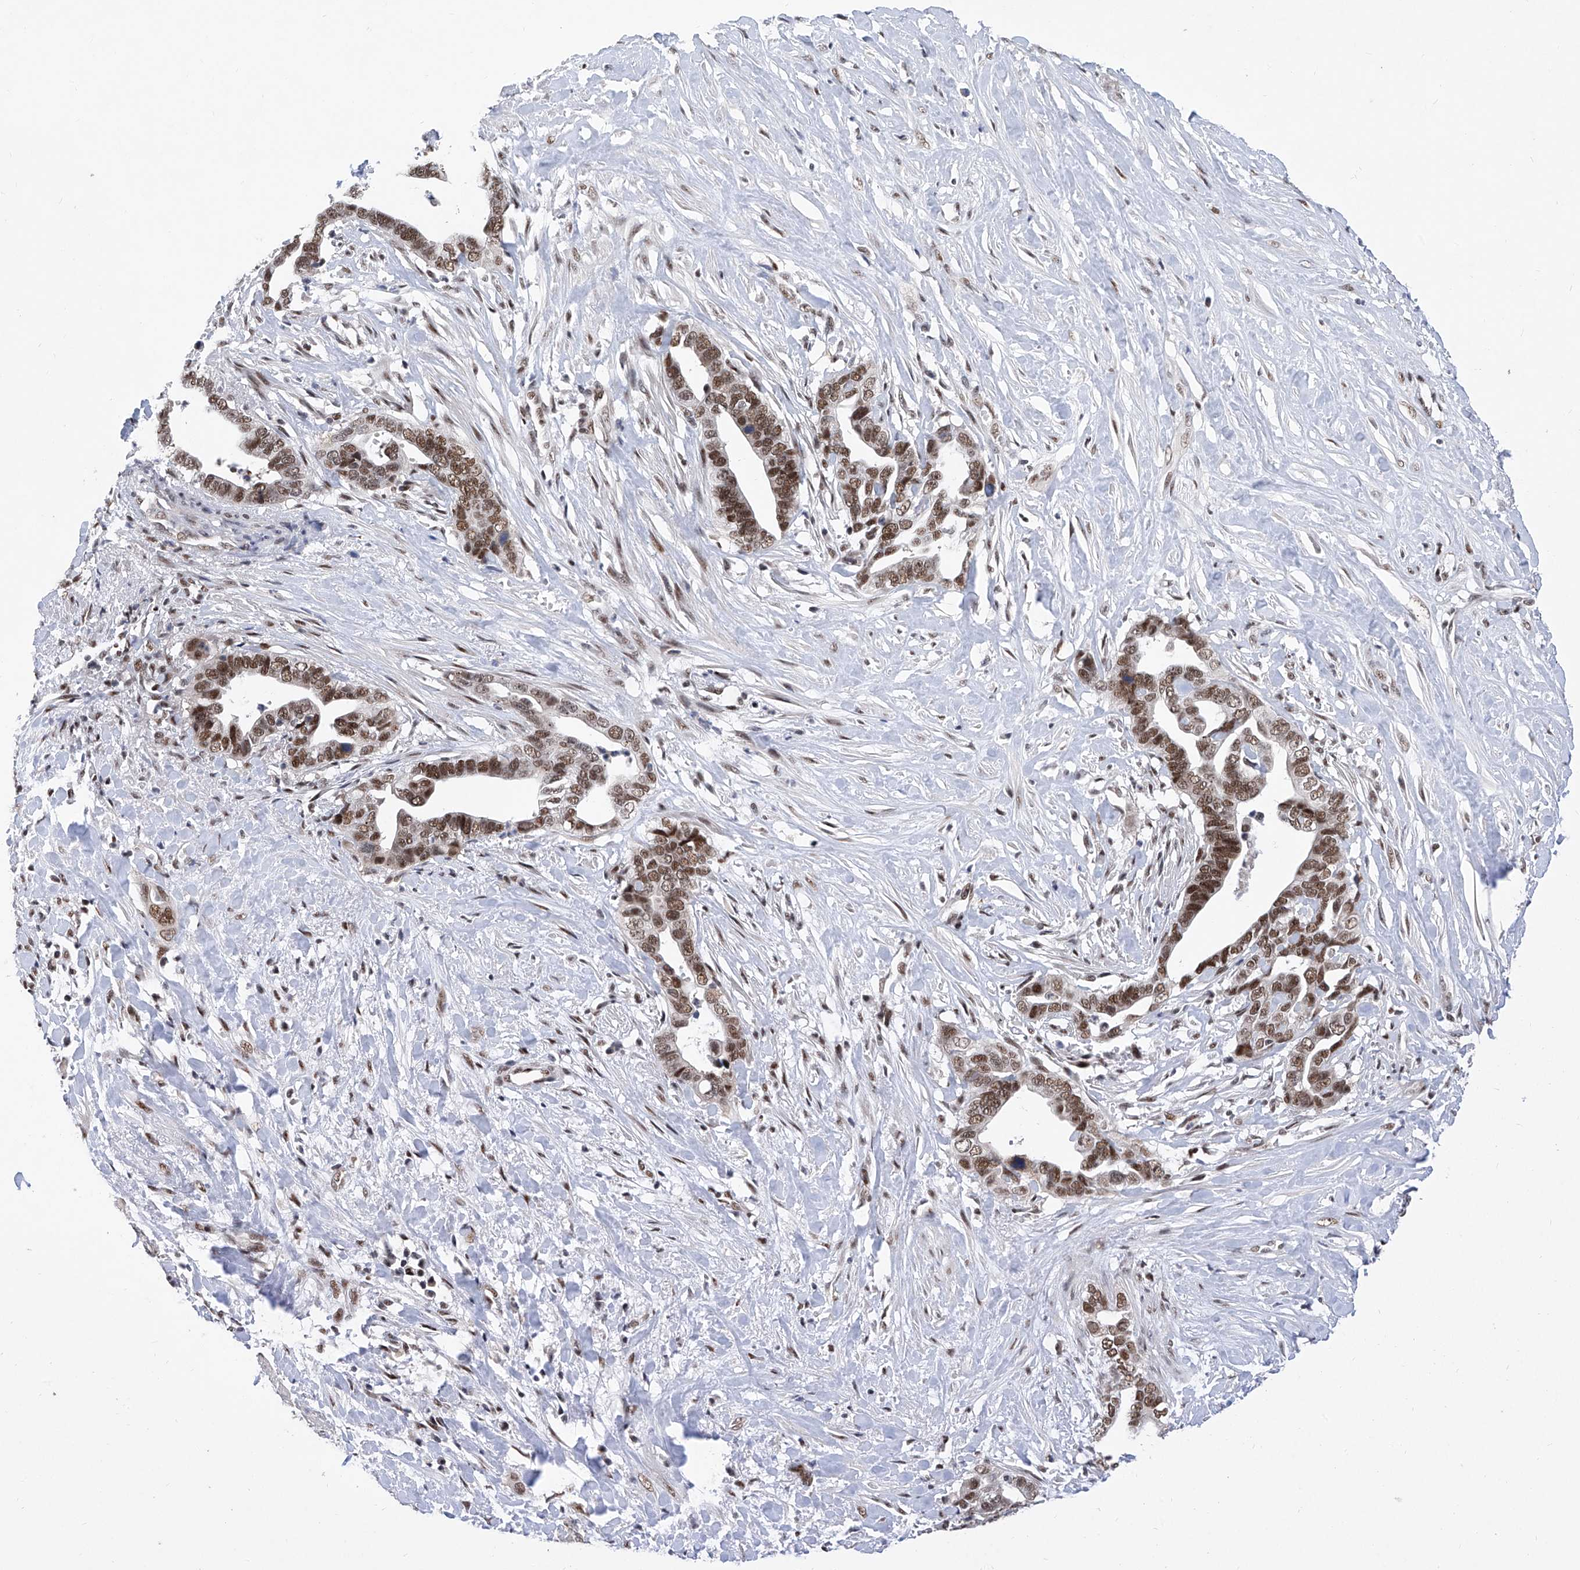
{"staining": {"intensity": "moderate", "quantity": ">75%", "location": "nuclear"}, "tissue": "liver cancer", "cell_type": "Tumor cells", "image_type": "cancer", "snomed": [{"axis": "morphology", "description": "Cholangiocarcinoma"}, {"axis": "topography", "description": "Liver"}], "caption": "Liver cancer stained with a brown dye exhibits moderate nuclear positive staining in about >75% of tumor cells.", "gene": "RAD54L", "patient": {"sex": "female", "age": 79}}